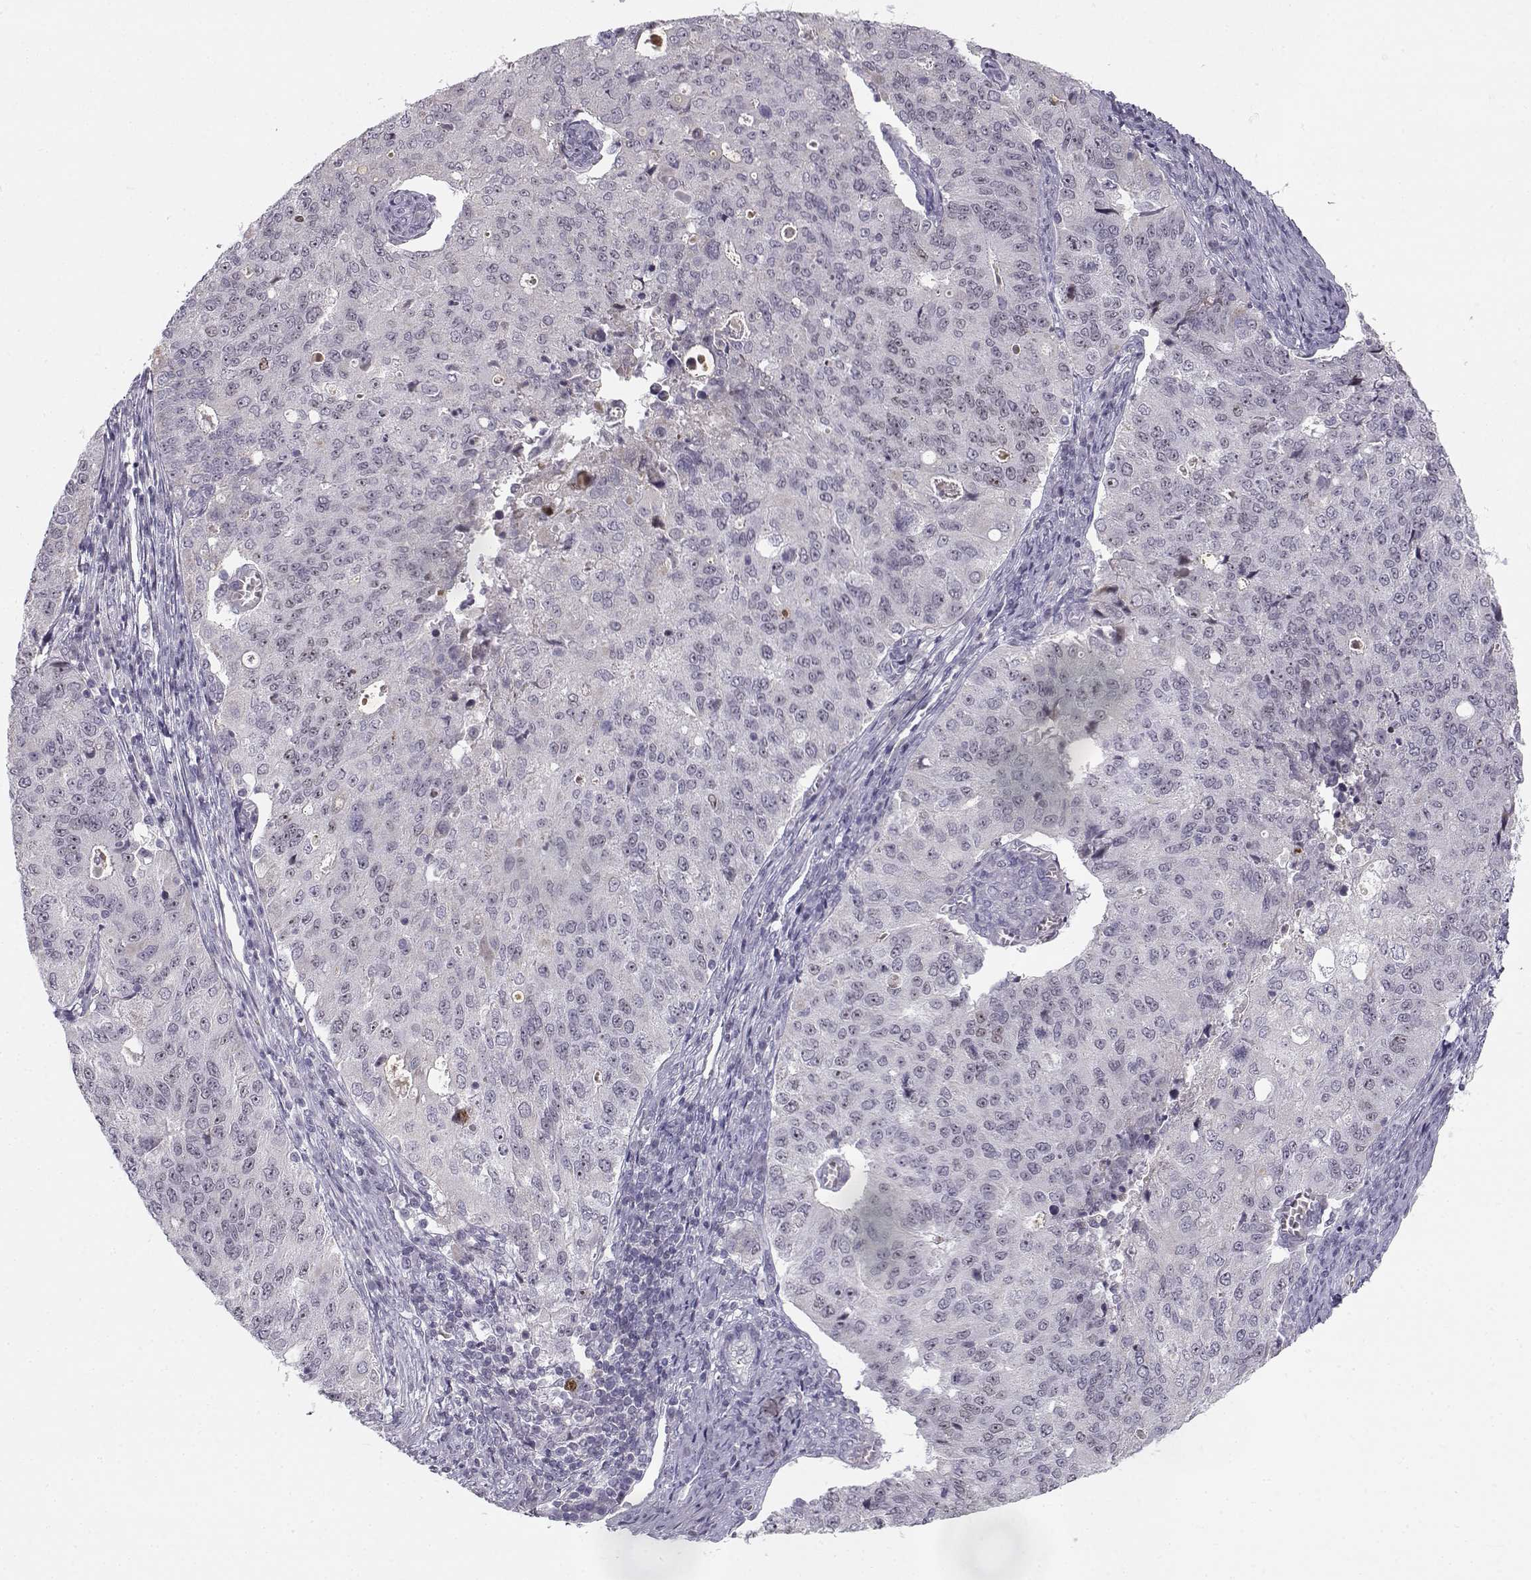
{"staining": {"intensity": "negative", "quantity": "none", "location": "none"}, "tissue": "endometrial cancer", "cell_type": "Tumor cells", "image_type": "cancer", "snomed": [{"axis": "morphology", "description": "Adenocarcinoma, NOS"}, {"axis": "topography", "description": "Endometrium"}], "caption": "There is no significant expression in tumor cells of endometrial cancer (adenocarcinoma).", "gene": "DDX25", "patient": {"sex": "female", "age": 43}}